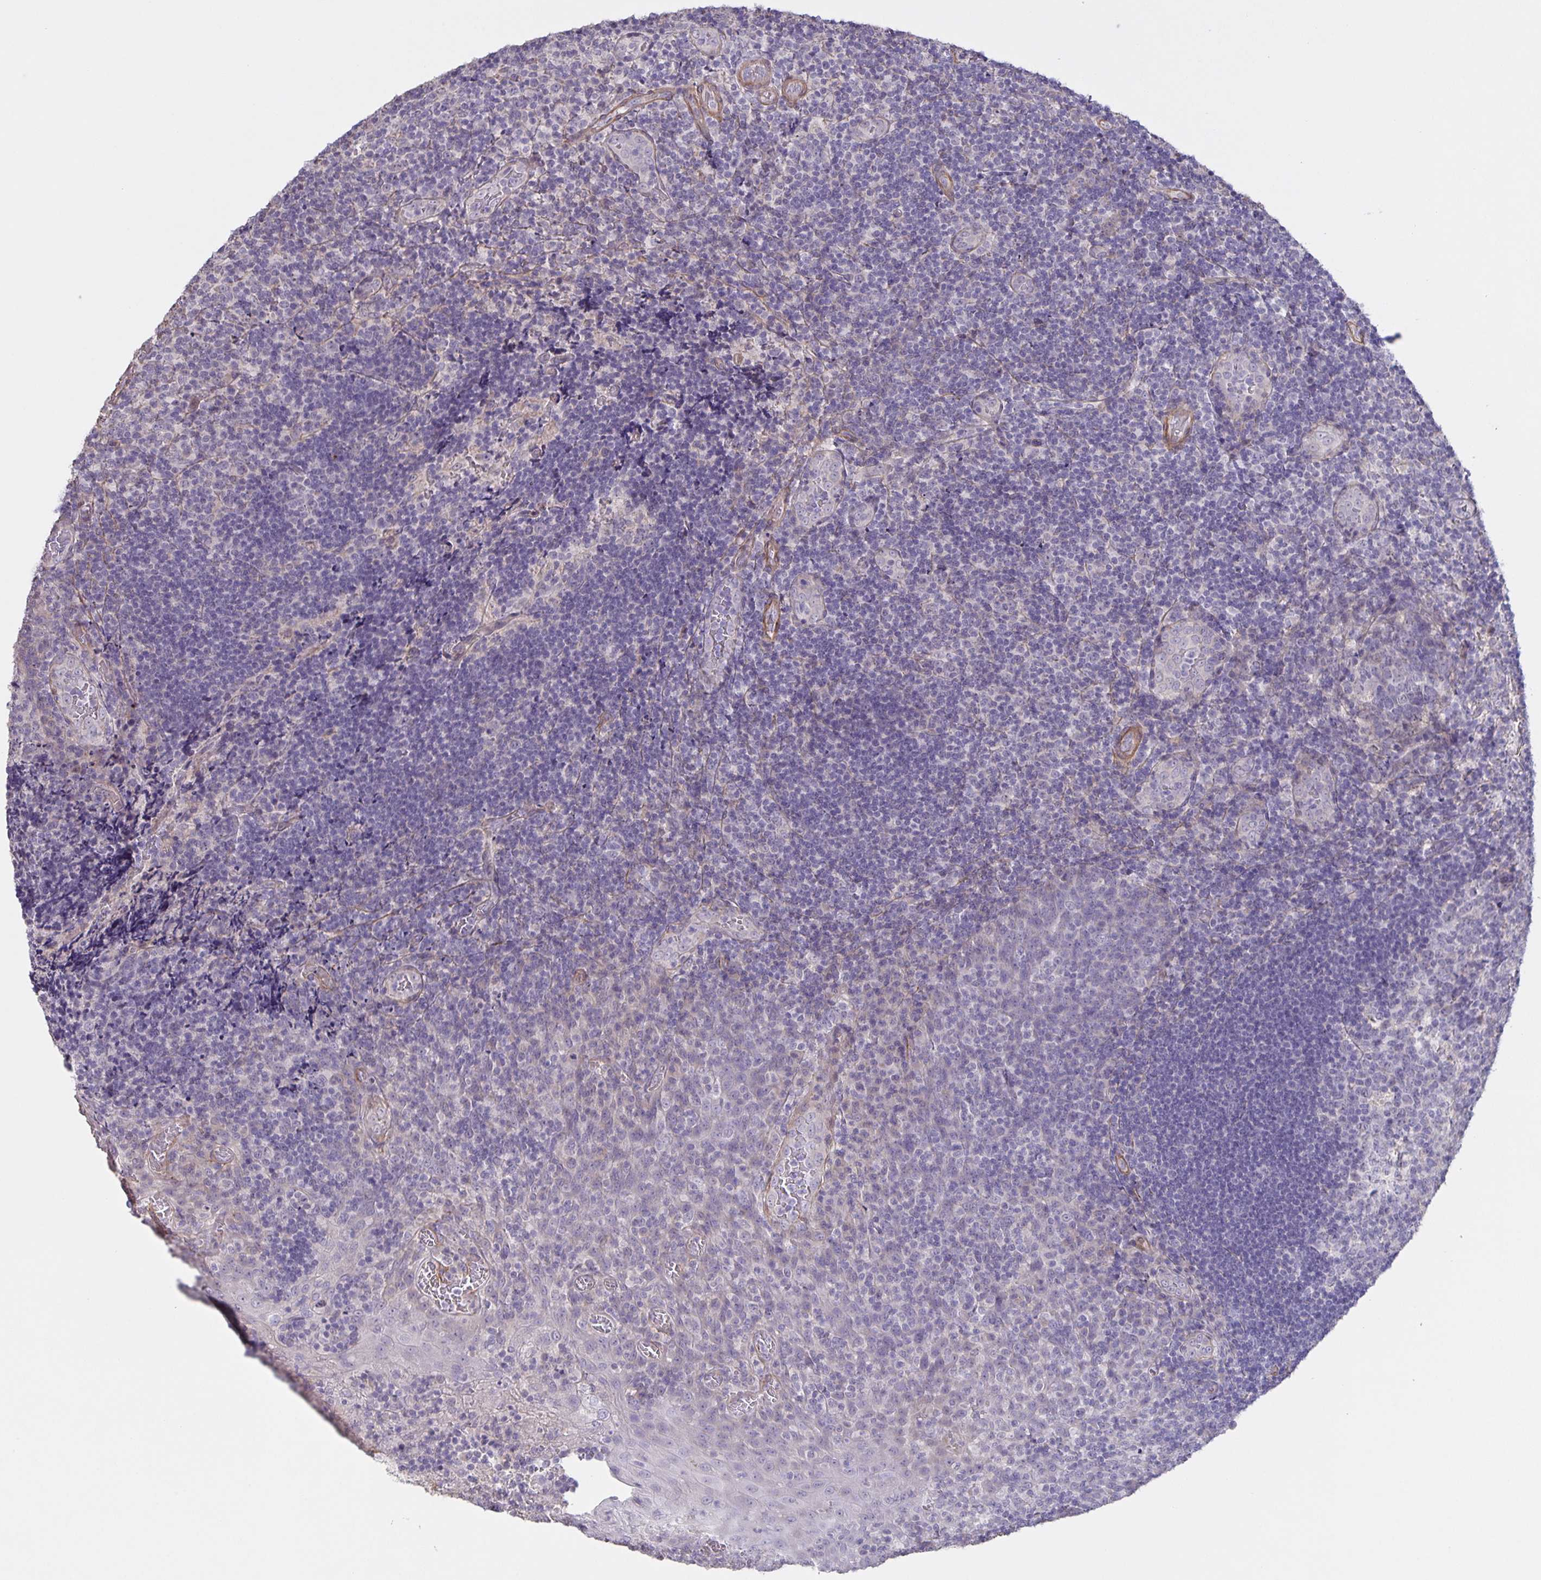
{"staining": {"intensity": "negative", "quantity": "none", "location": "none"}, "tissue": "tonsil", "cell_type": "Germinal center cells", "image_type": "normal", "snomed": [{"axis": "morphology", "description": "Normal tissue, NOS"}, {"axis": "topography", "description": "Tonsil"}], "caption": "Immunohistochemical staining of benign tonsil shows no significant positivity in germinal center cells. (Immunohistochemistry (ihc), brightfield microscopy, high magnification).", "gene": "SRCIN1", "patient": {"sex": "male", "age": 17}}